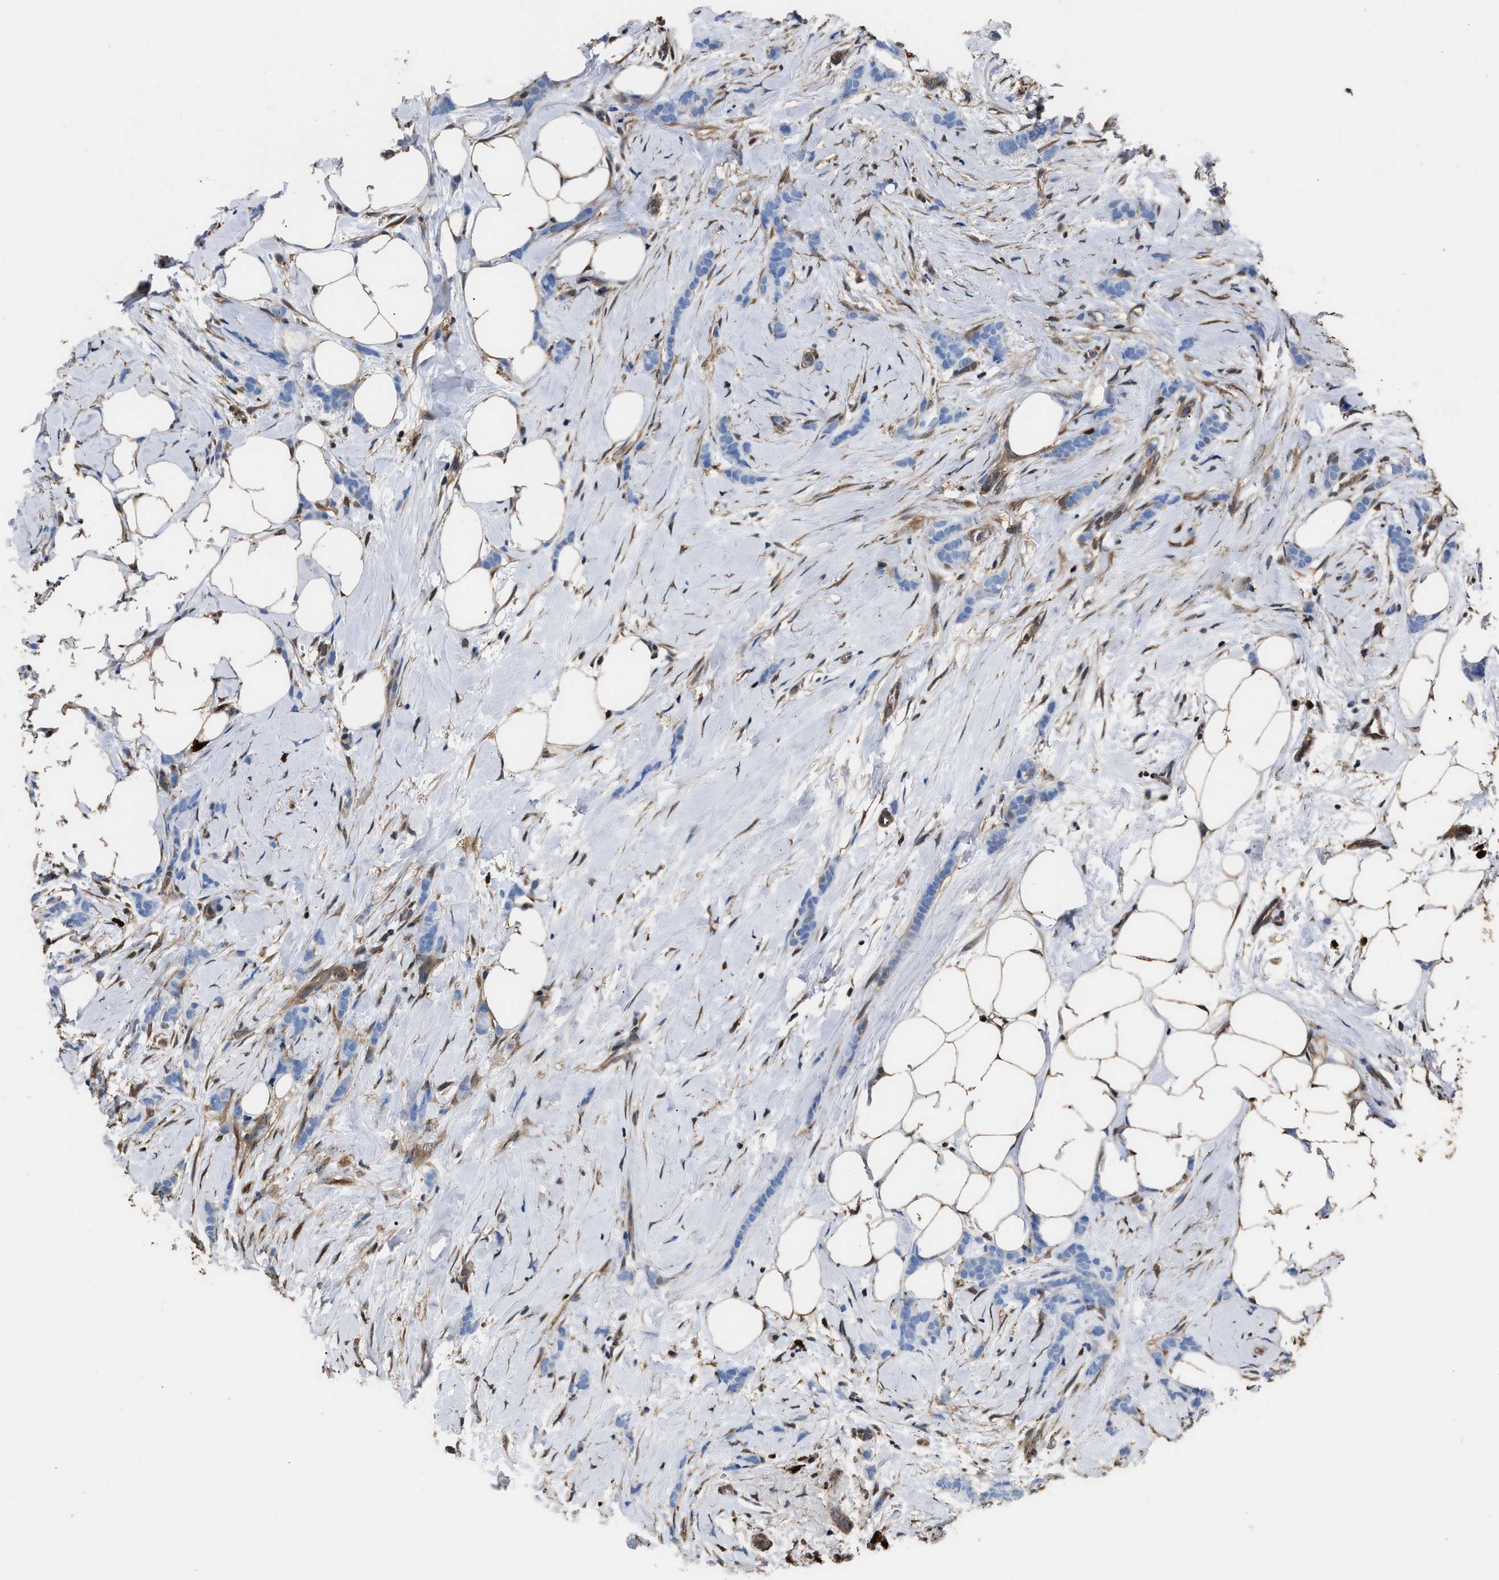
{"staining": {"intensity": "negative", "quantity": "none", "location": "none"}, "tissue": "breast cancer", "cell_type": "Tumor cells", "image_type": "cancer", "snomed": [{"axis": "morphology", "description": "Lobular carcinoma, in situ"}, {"axis": "morphology", "description": "Lobular carcinoma"}, {"axis": "topography", "description": "Breast"}], "caption": "An IHC histopathology image of lobular carcinoma (breast) is shown. There is no staining in tumor cells of lobular carcinoma (breast).", "gene": "GSTP1", "patient": {"sex": "female", "age": 41}}